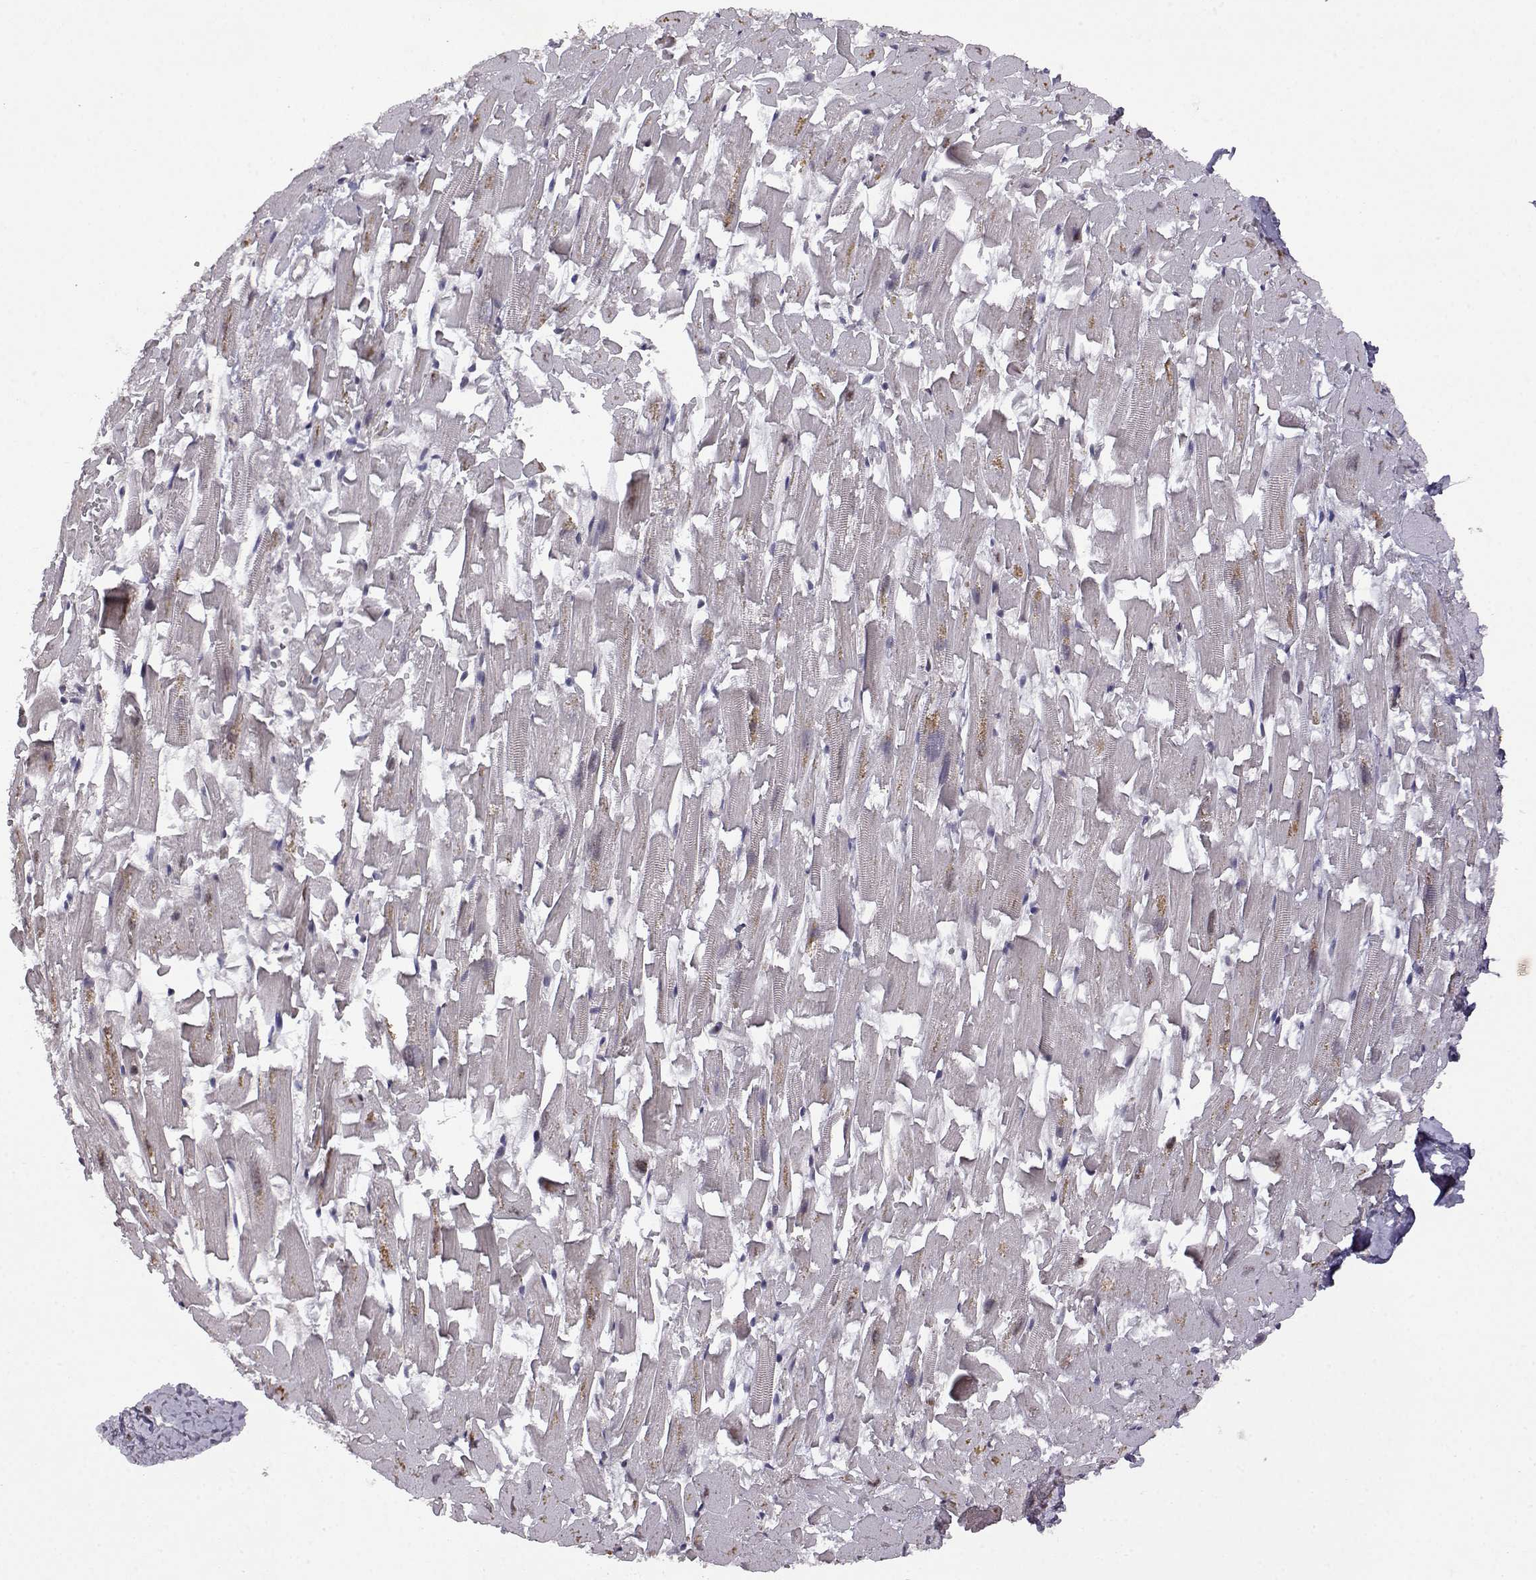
{"staining": {"intensity": "negative", "quantity": "none", "location": "none"}, "tissue": "heart muscle", "cell_type": "Cardiomyocytes", "image_type": "normal", "snomed": [{"axis": "morphology", "description": "Normal tissue, NOS"}, {"axis": "topography", "description": "Heart"}], "caption": "Cardiomyocytes are negative for brown protein staining in normal heart muscle. The staining is performed using DAB (3,3'-diaminobenzidine) brown chromogen with nuclei counter-stained in using hematoxylin.", "gene": "DDC", "patient": {"sex": "female", "age": 64}}